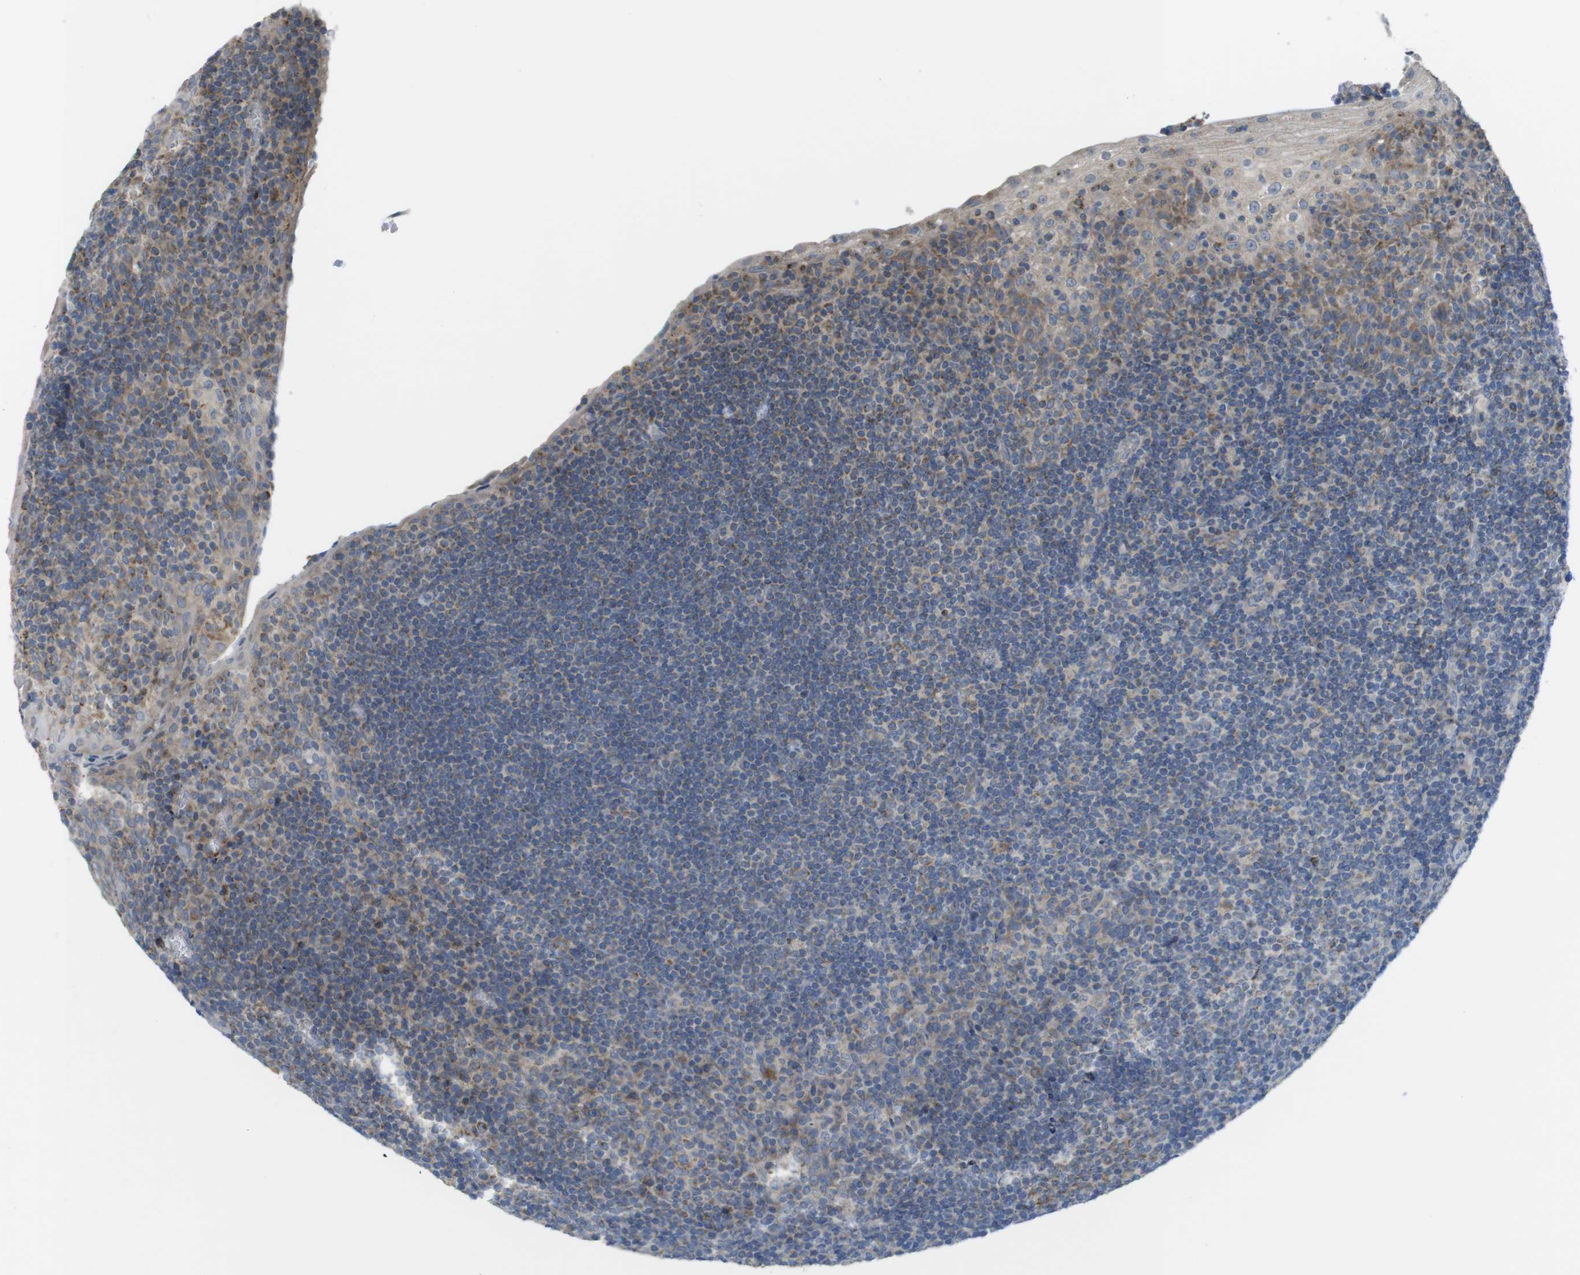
{"staining": {"intensity": "weak", "quantity": "<25%", "location": "cytoplasmic/membranous"}, "tissue": "tonsil", "cell_type": "Germinal center cells", "image_type": "normal", "snomed": [{"axis": "morphology", "description": "Normal tissue, NOS"}, {"axis": "topography", "description": "Tonsil"}], "caption": "This is an immunohistochemistry (IHC) histopathology image of benign human tonsil. There is no staining in germinal center cells.", "gene": "MARCHF1", "patient": {"sex": "male", "age": 37}}